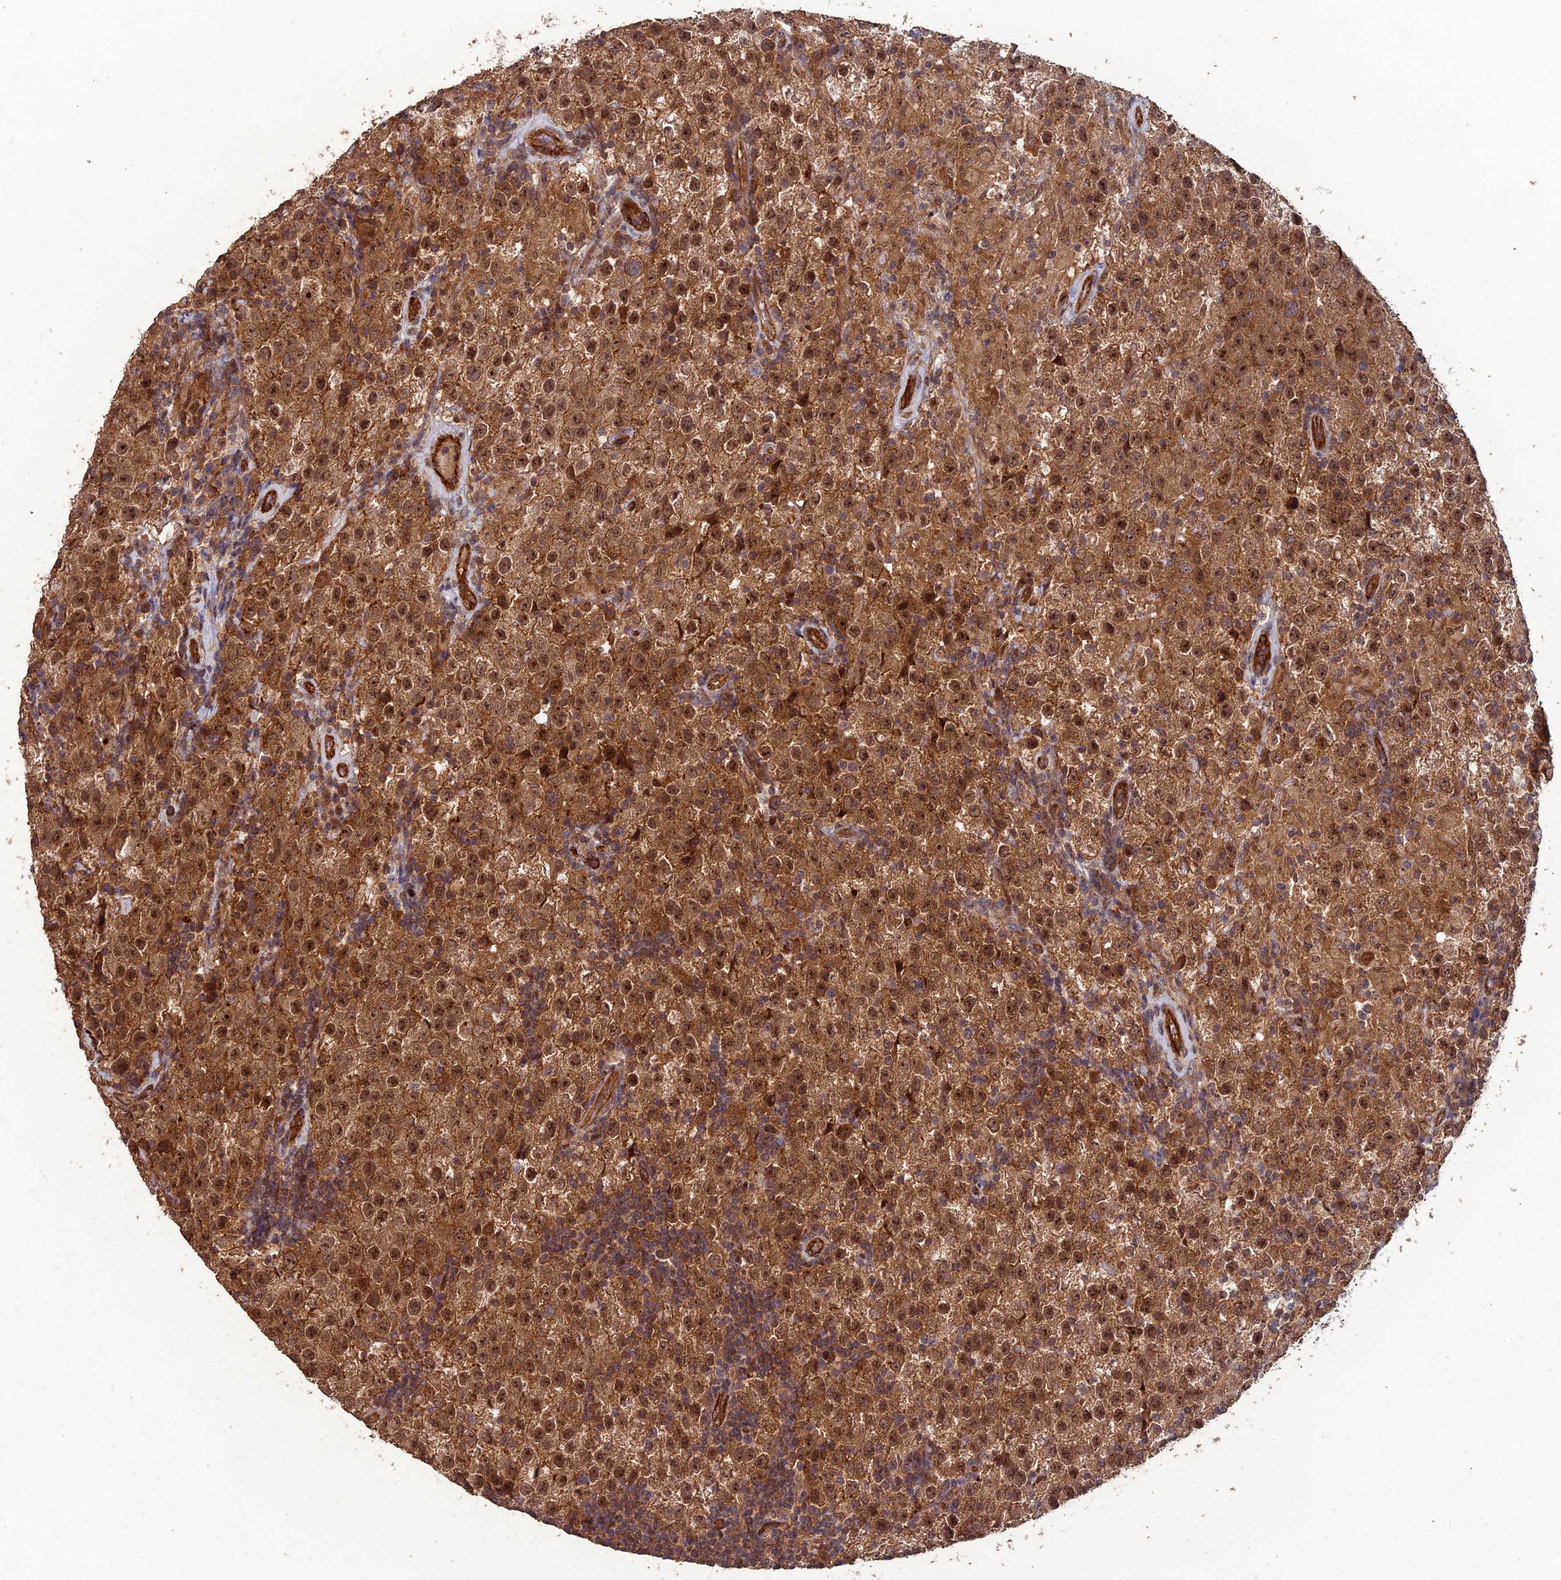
{"staining": {"intensity": "strong", "quantity": ">75%", "location": "cytoplasmic/membranous,nuclear"}, "tissue": "testis cancer", "cell_type": "Tumor cells", "image_type": "cancer", "snomed": [{"axis": "morphology", "description": "Seminoma, NOS"}, {"axis": "morphology", "description": "Carcinoma, Embryonal, NOS"}, {"axis": "topography", "description": "Testis"}], "caption": "Immunohistochemical staining of testis cancer (embryonal carcinoma) displays high levels of strong cytoplasmic/membranous and nuclear expression in approximately >75% of tumor cells.", "gene": "RALGAPA2", "patient": {"sex": "male", "age": 41}}